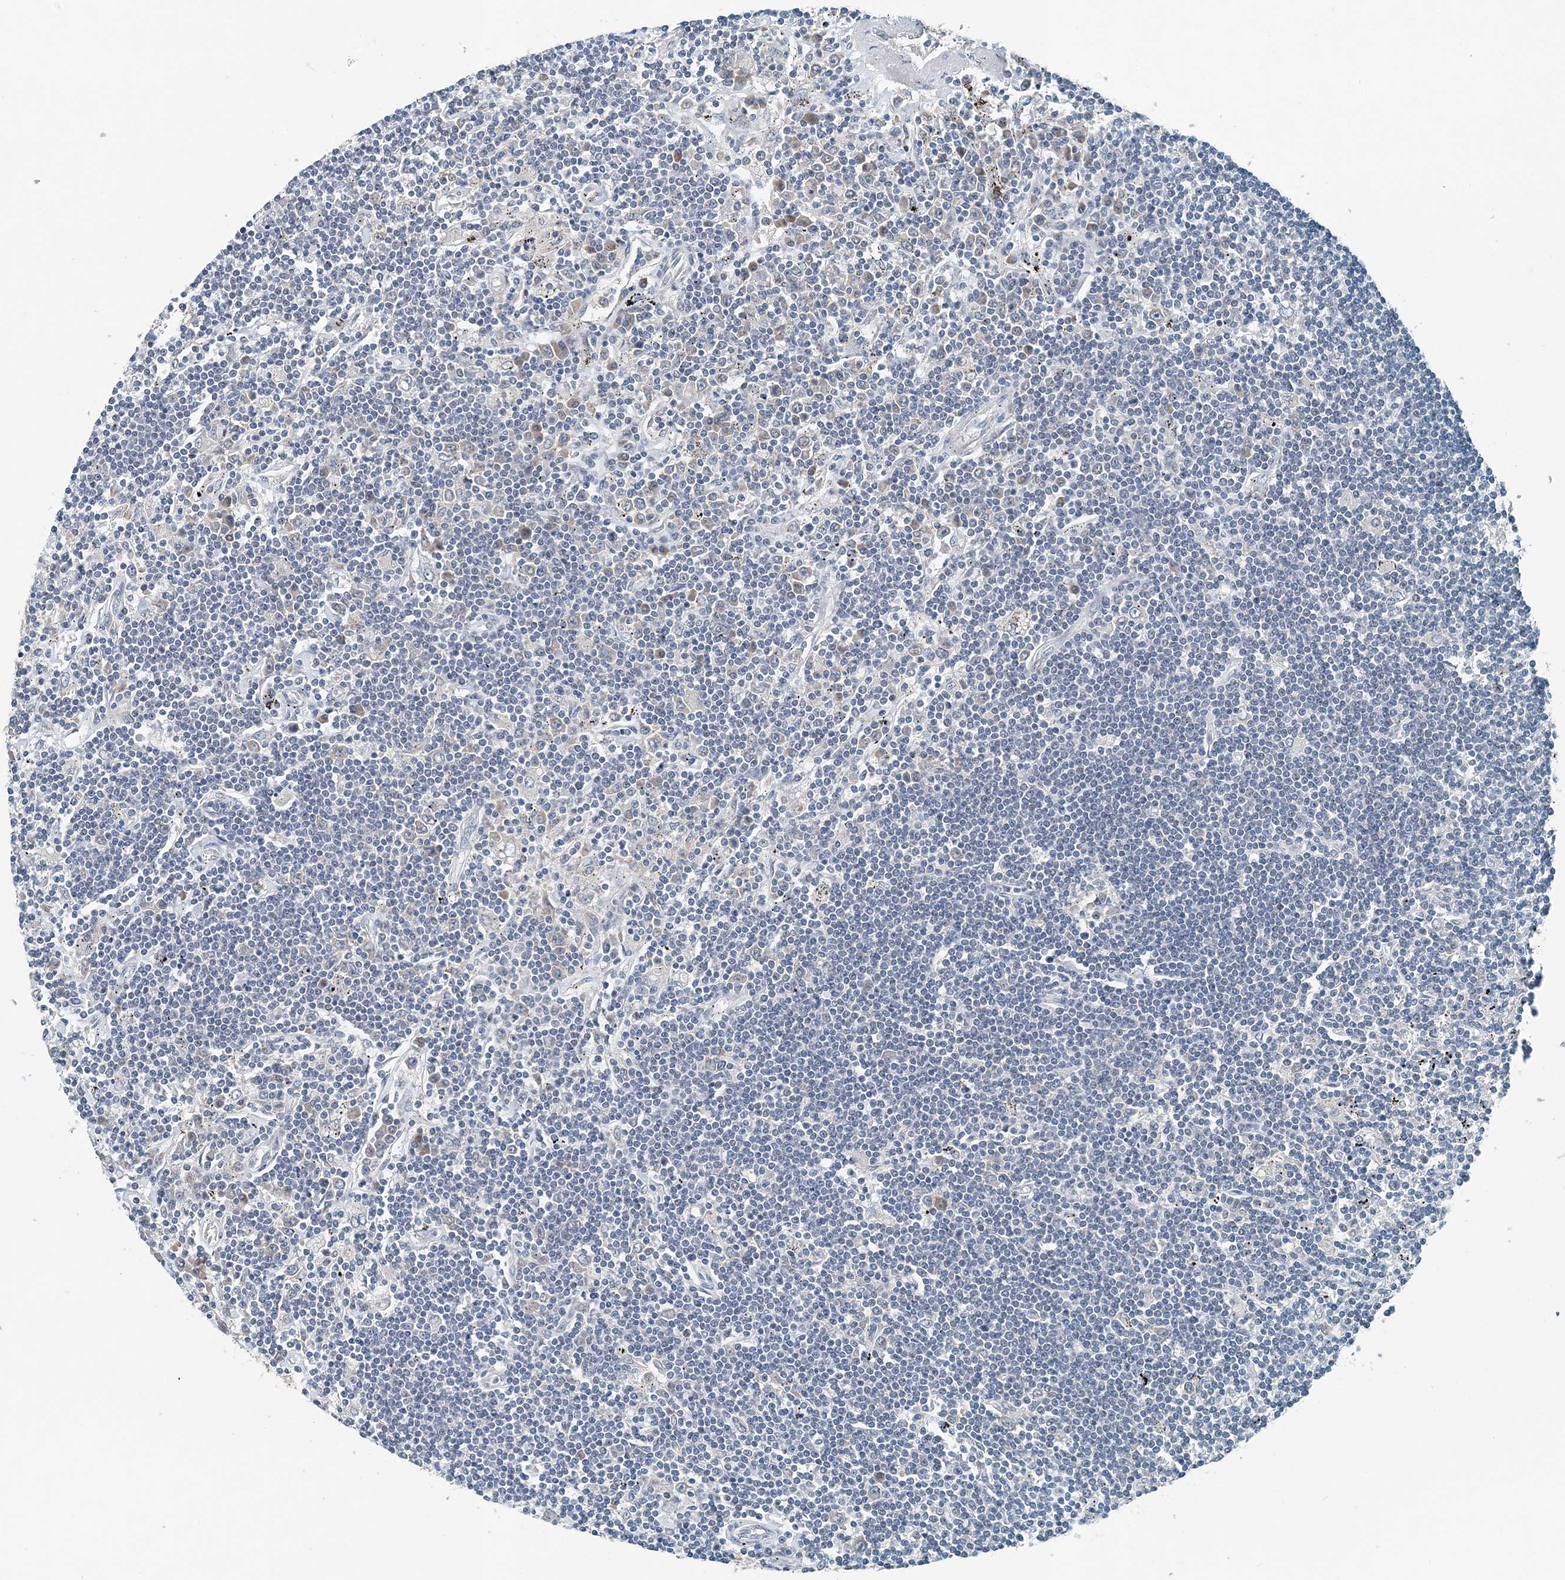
{"staining": {"intensity": "negative", "quantity": "none", "location": "none"}, "tissue": "lymphoma", "cell_type": "Tumor cells", "image_type": "cancer", "snomed": [{"axis": "morphology", "description": "Malignant lymphoma, non-Hodgkin's type, Low grade"}, {"axis": "topography", "description": "Spleen"}], "caption": "IHC micrograph of neoplastic tissue: human lymphoma stained with DAB displays no significant protein expression in tumor cells.", "gene": "EEF1A2", "patient": {"sex": "male", "age": 76}}